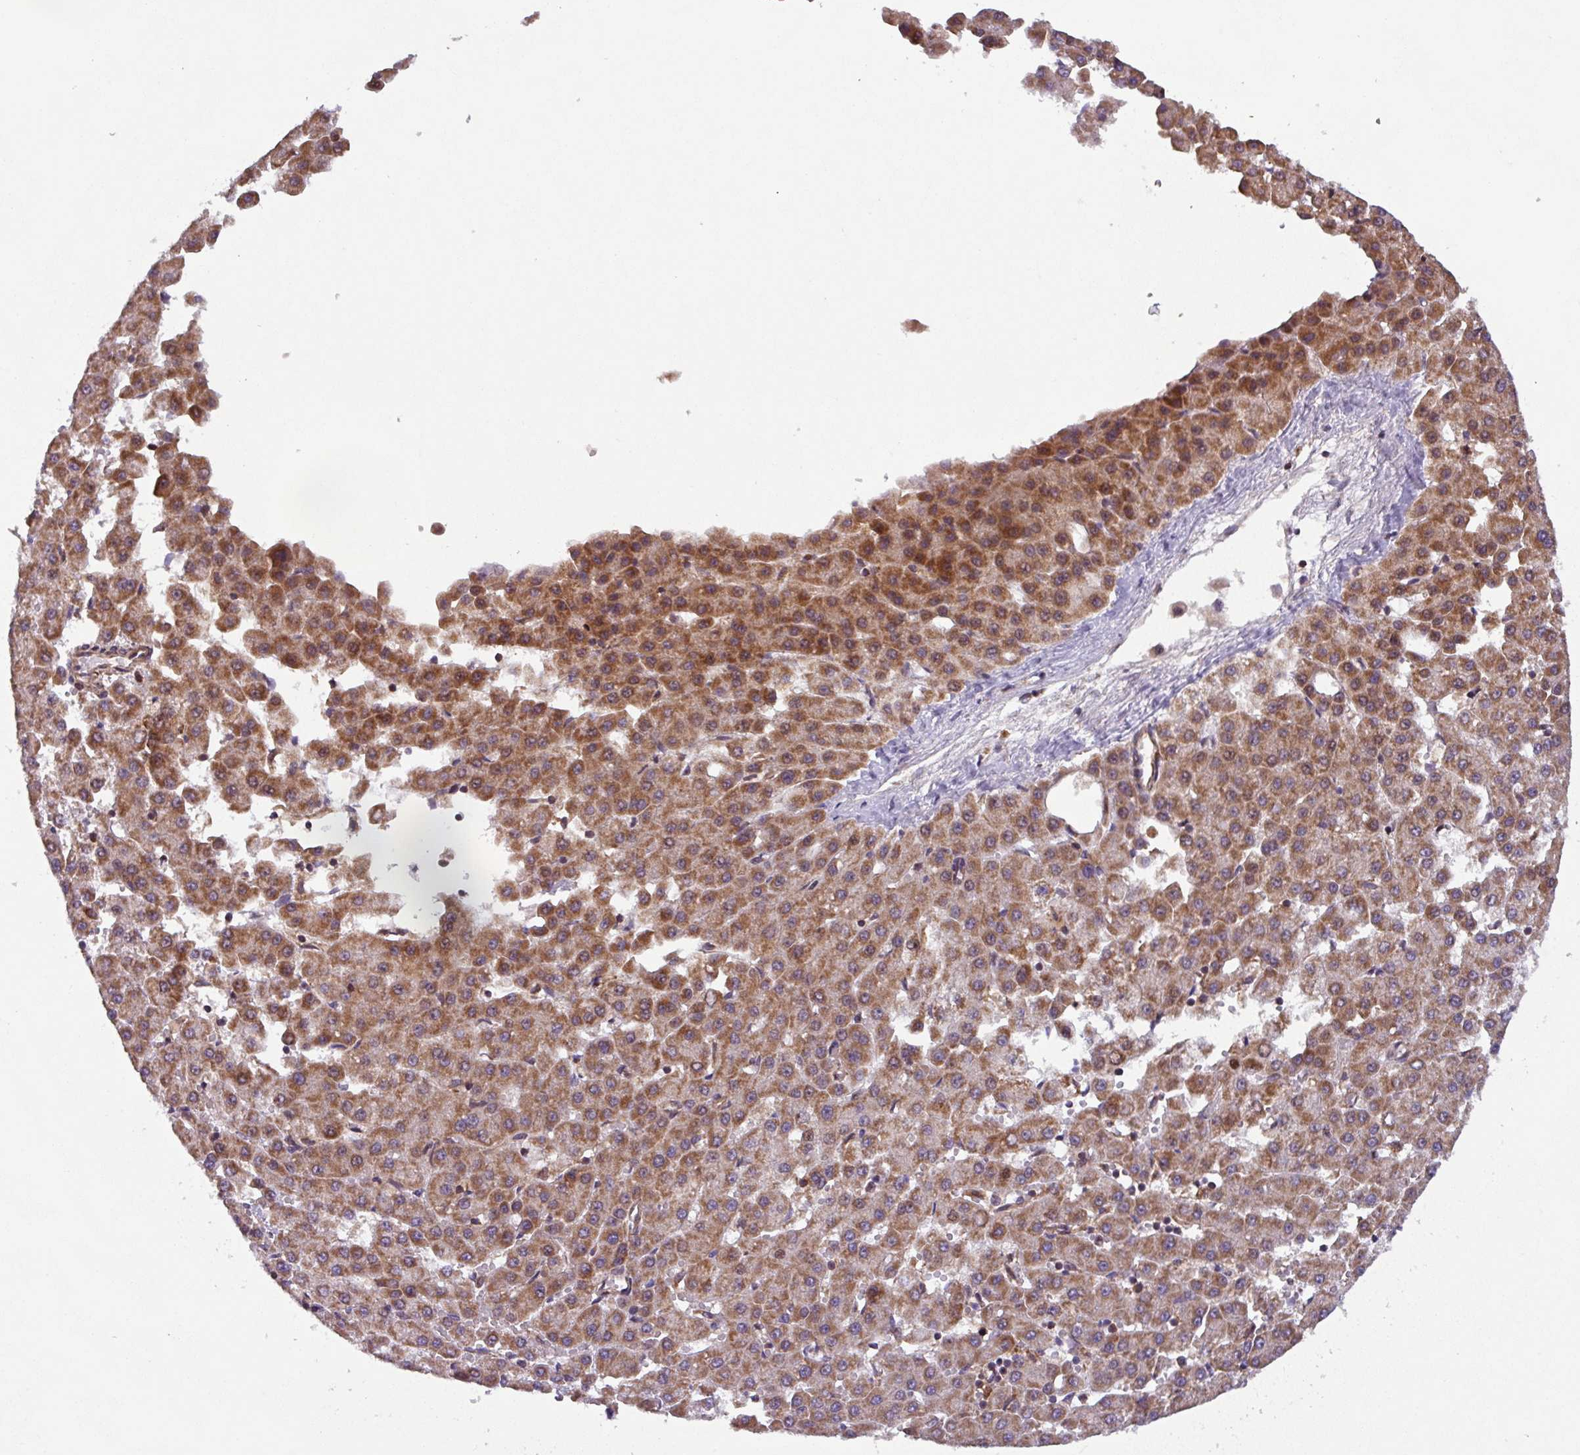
{"staining": {"intensity": "moderate", "quantity": ">75%", "location": "cytoplasmic/membranous"}, "tissue": "liver cancer", "cell_type": "Tumor cells", "image_type": "cancer", "snomed": [{"axis": "morphology", "description": "Carcinoma, Hepatocellular, NOS"}, {"axis": "topography", "description": "Liver"}], "caption": "Immunohistochemical staining of liver cancer shows moderate cytoplasmic/membranous protein expression in approximately >75% of tumor cells.", "gene": "PLEKHD1", "patient": {"sex": "male", "age": 47}}